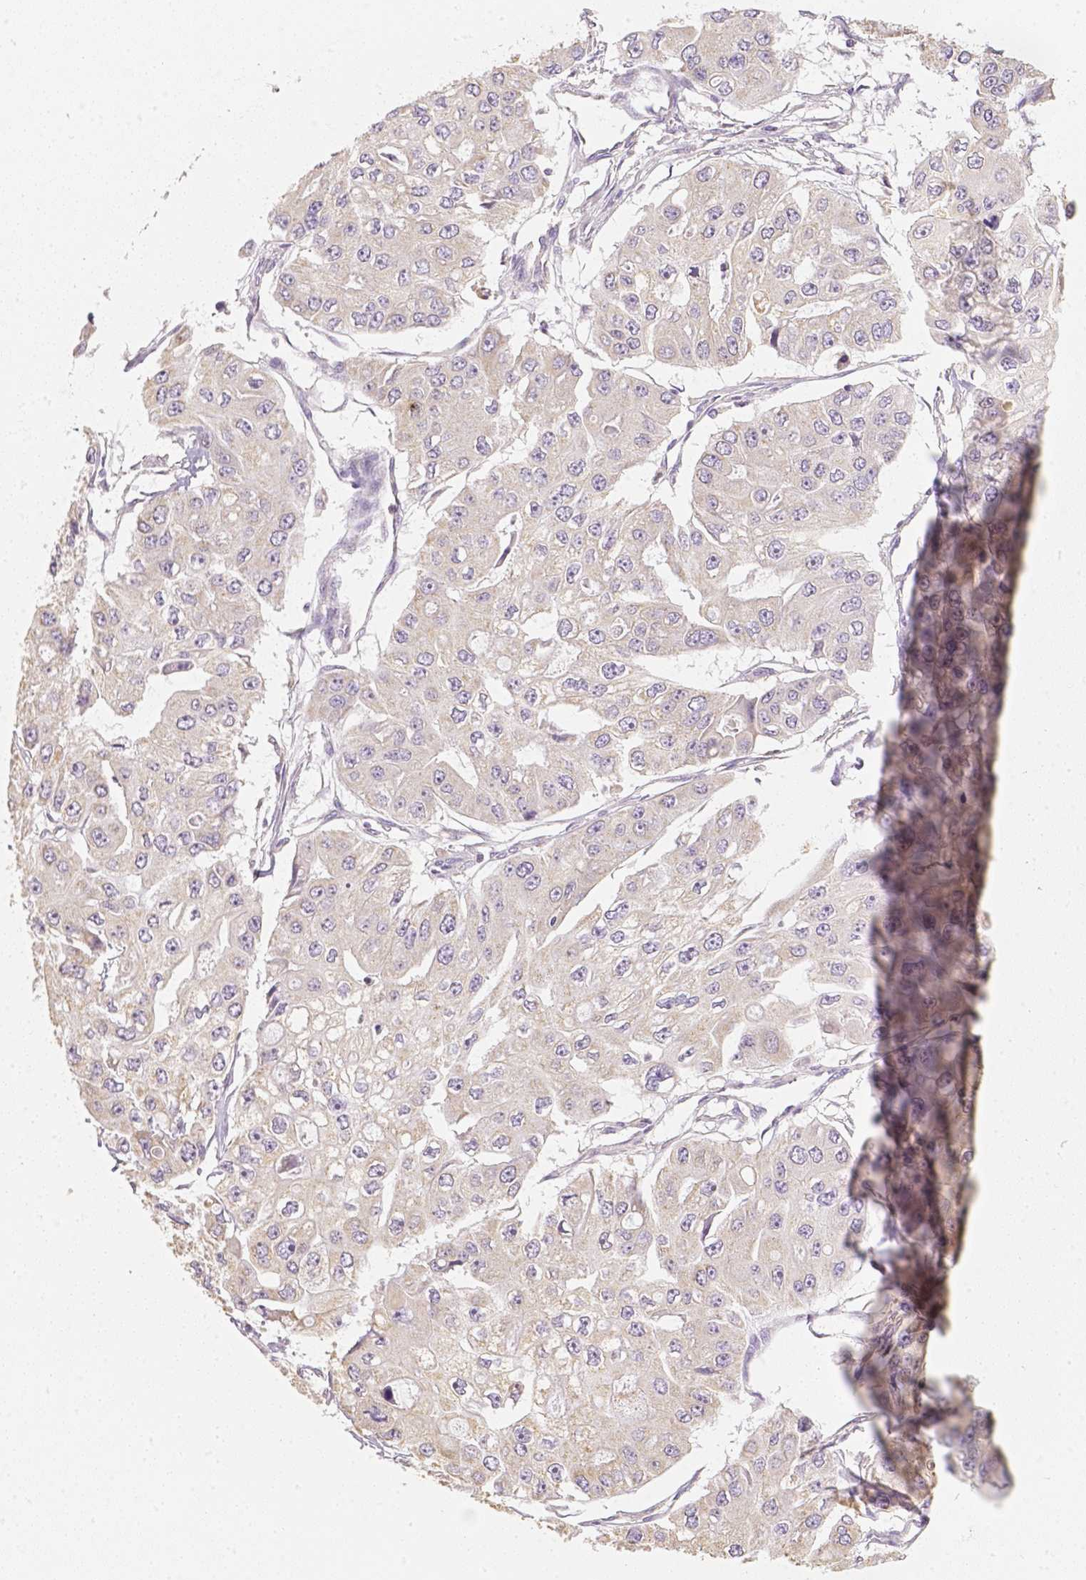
{"staining": {"intensity": "negative", "quantity": "none", "location": "none"}, "tissue": "ovarian cancer", "cell_type": "Tumor cells", "image_type": "cancer", "snomed": [{"axis": "morphology", "description": "Cystadenocarcinoma, serous, NOS"}, {"axis": "topography", "description": "Ovary"}], "caption": "The image reveals no significant expression in tumor cells of ovarian cancer. (Stains: DAB immunohistochemistry (IHC) with hematoxylin counter stain, Microscopy: brightfield microscopy at high magnification).", "gene": "NVL", "patient": {"sex": "female", "age": 56}}